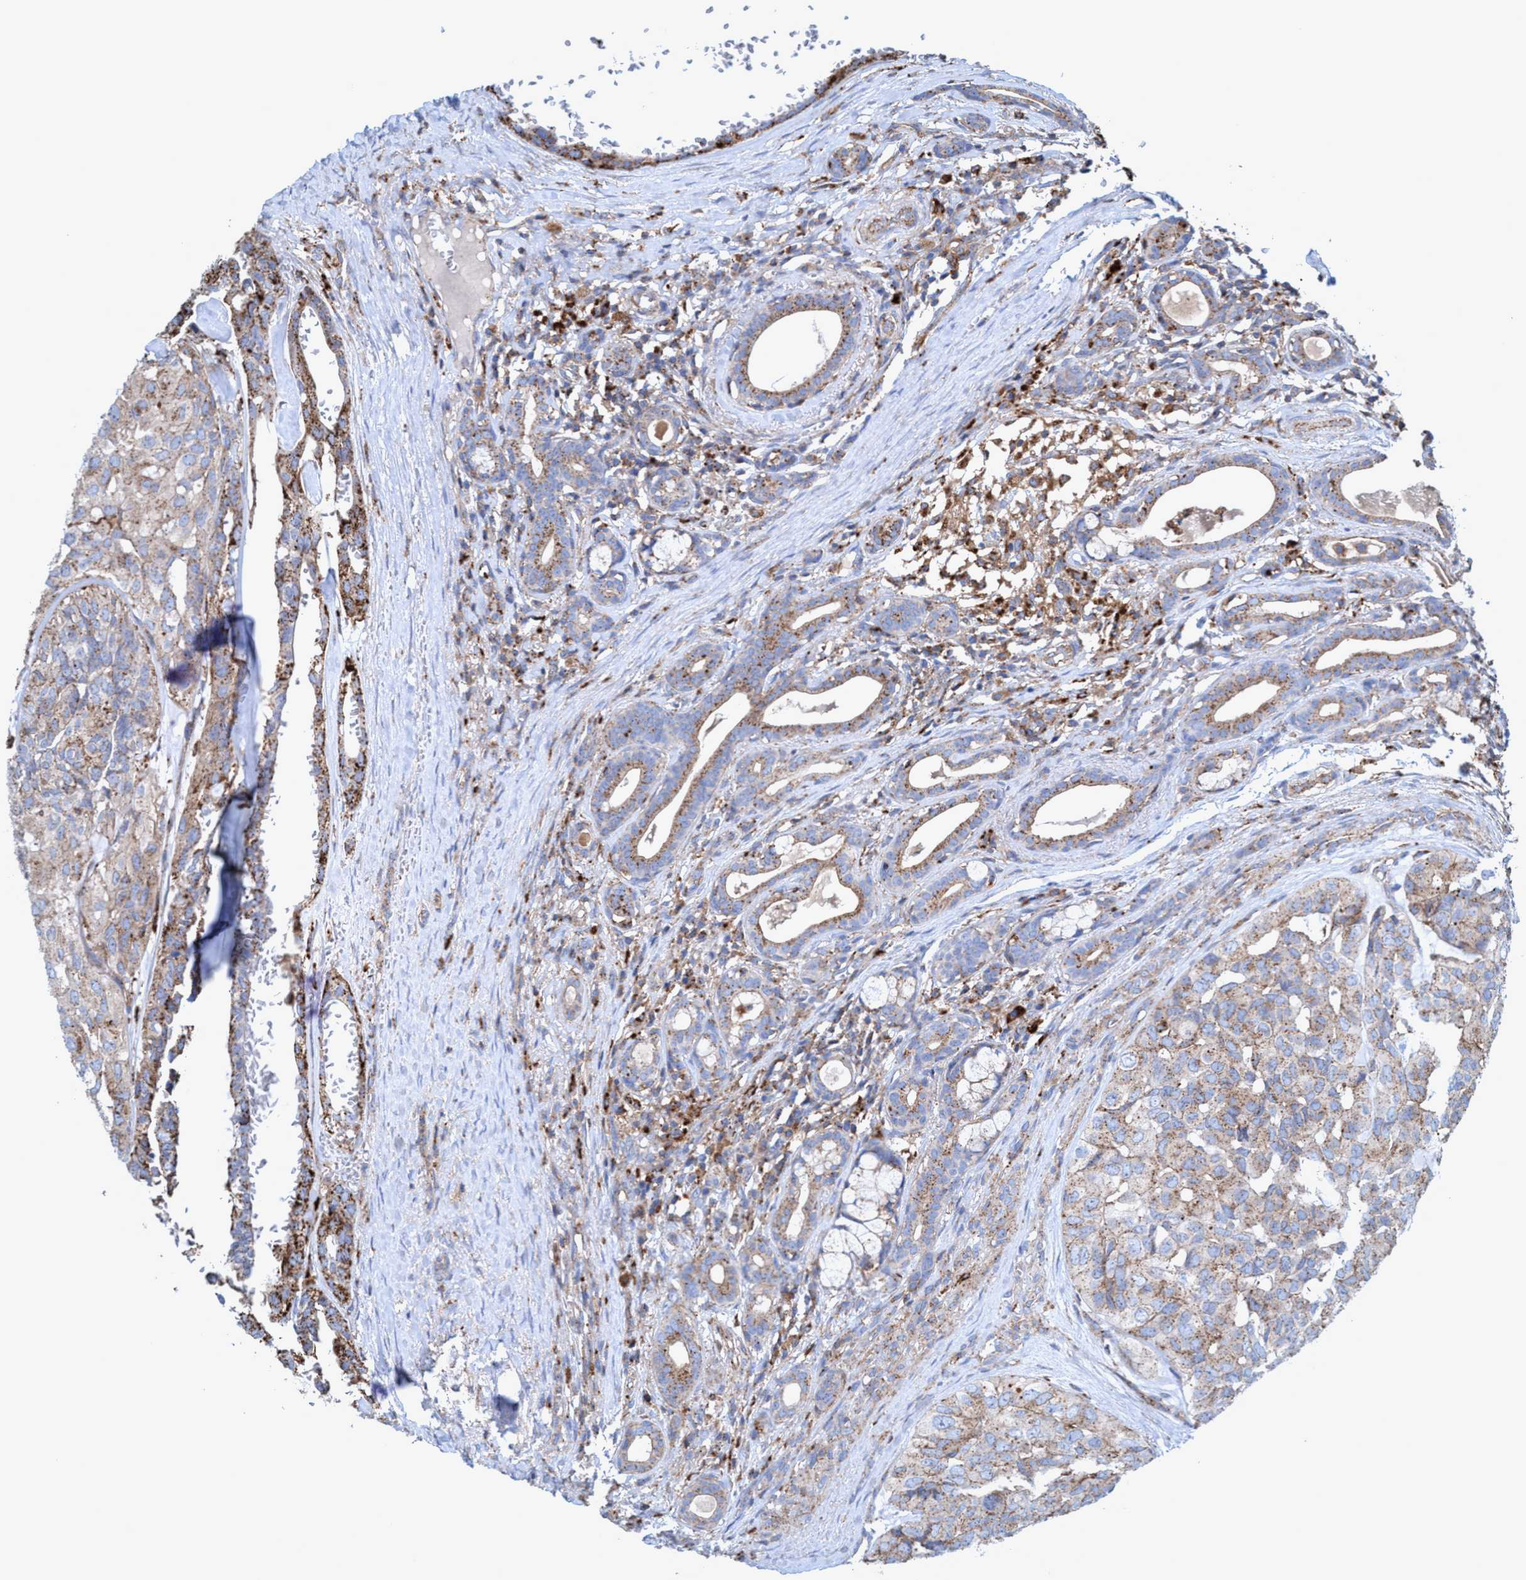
{"staining": {"intensity": "moderate", "quantity": ">75%", "location": "cytoplasmic/membranous"}, "tissue": "head and neck cancer", "cell_type": "Tumor cells", "image_type": "cancer", "snomed": [{"axis": "morphology", "description": "Adenocarcinoma, NOS"}, {"axis": "topography", "description": "Salivary gland, NOS"}, {"axis": "topography", "description": "Head-Neck"}], "caption": "Protein expression analysis of human head and neck adenocarcinoma reveals moderate cytoplasmic/membranous staining in about >75% of tumor cells. (Brightfield microscopy of DAB IHC at high magnification).", "gene": "TRIM65", "patient": {"sex": "female", "age": 76}}